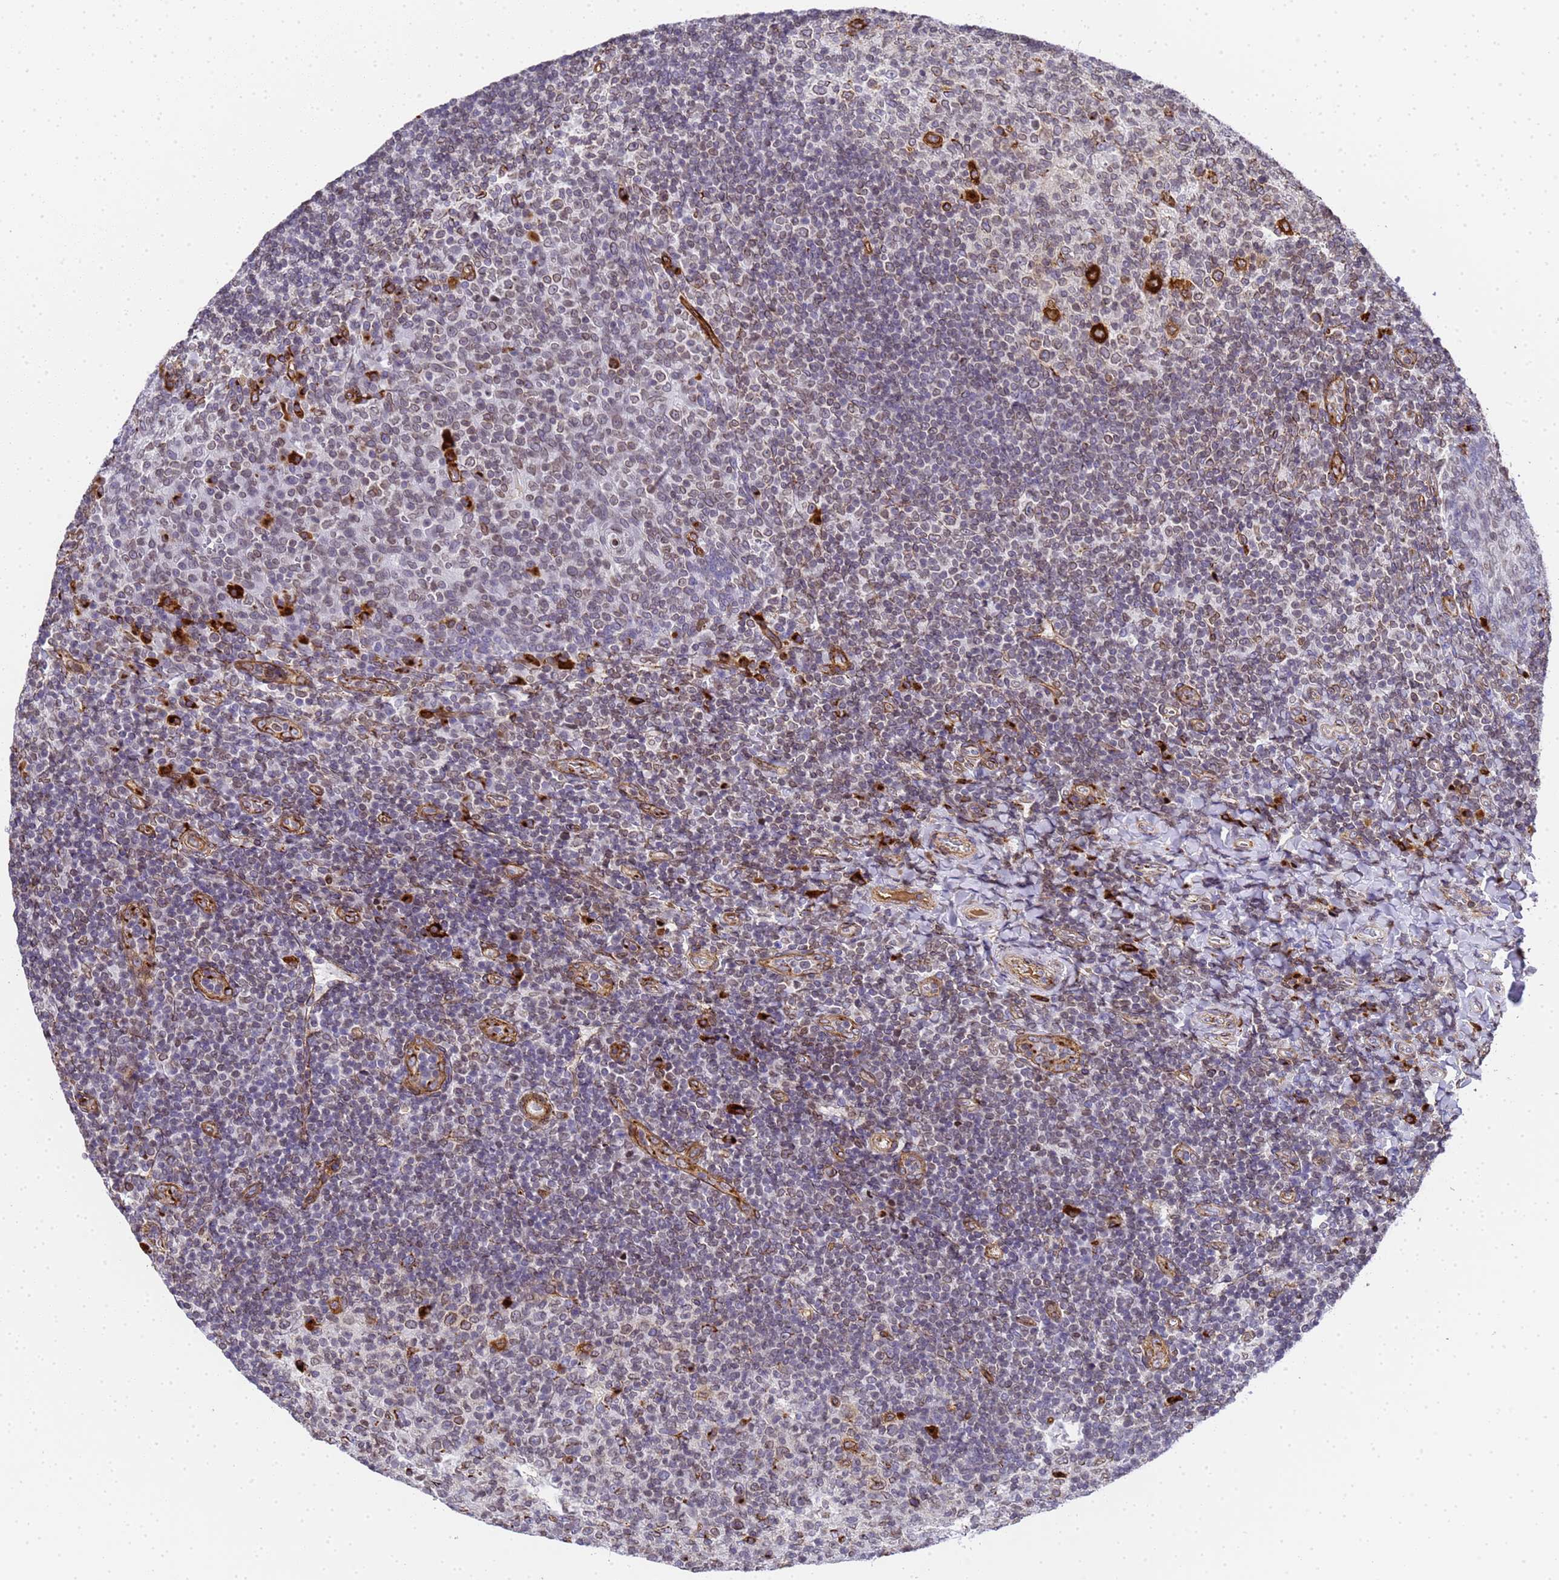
{"staining": {"intensity": "weak", "quantity": "<25%", "location": "cytoplasmic/membranous"}, "tissue": "tonsil", "cell_type": "Germinal center cells", "image_type": "normal", "snomed": [{"axis": "morphology", "description": "Normal tissue, NOS"}, {"axis": "topography", "description": "Tonsil"}], "caption": "Immunohistochemistry histopathology image of unremarkable tonsil stained for a protein (brown), which exhibits no positivity in germinal center cells.", "gene": "IGFBP7", "patient": {"sex": "female", "age": 10}}